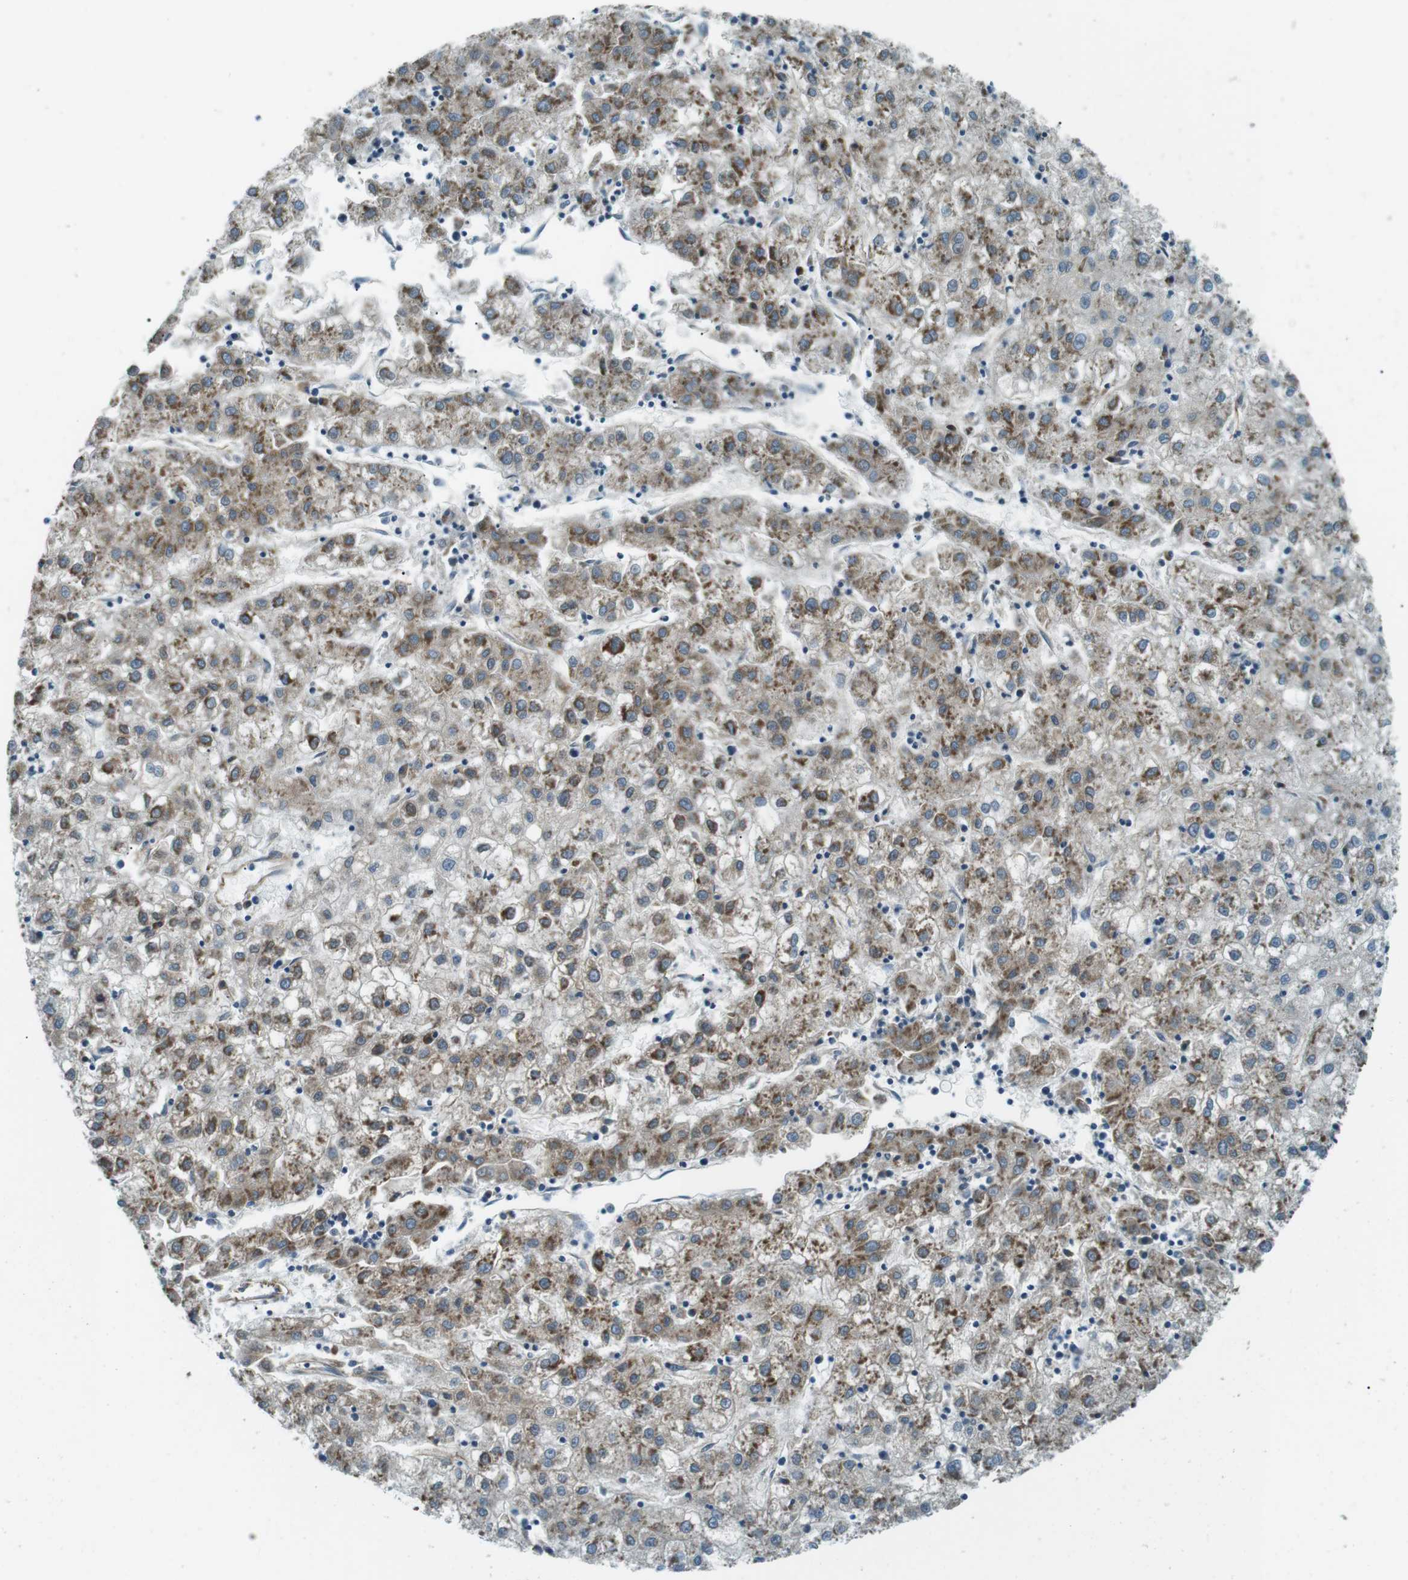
{"staining": {"intensity": "moderate", "quantity": ">75%", "location": "cytoplasmic/membranous"}, "tissue": "liver cancer", "cell_type": "Tumor cells", "image_type": "cancer", "snomed": [{"axis": "morphology", "description": "Carcinoma, Hepatocellular, NOS"}, {"axis": "topography", "description": "Liver"}], "caption": "Human liver hepatocellular carcinoma stained with a protein marker reveals moderate staining in tumor cells.", "gene": "ODR4", "patient": {"sex": "male", "age": 72}}